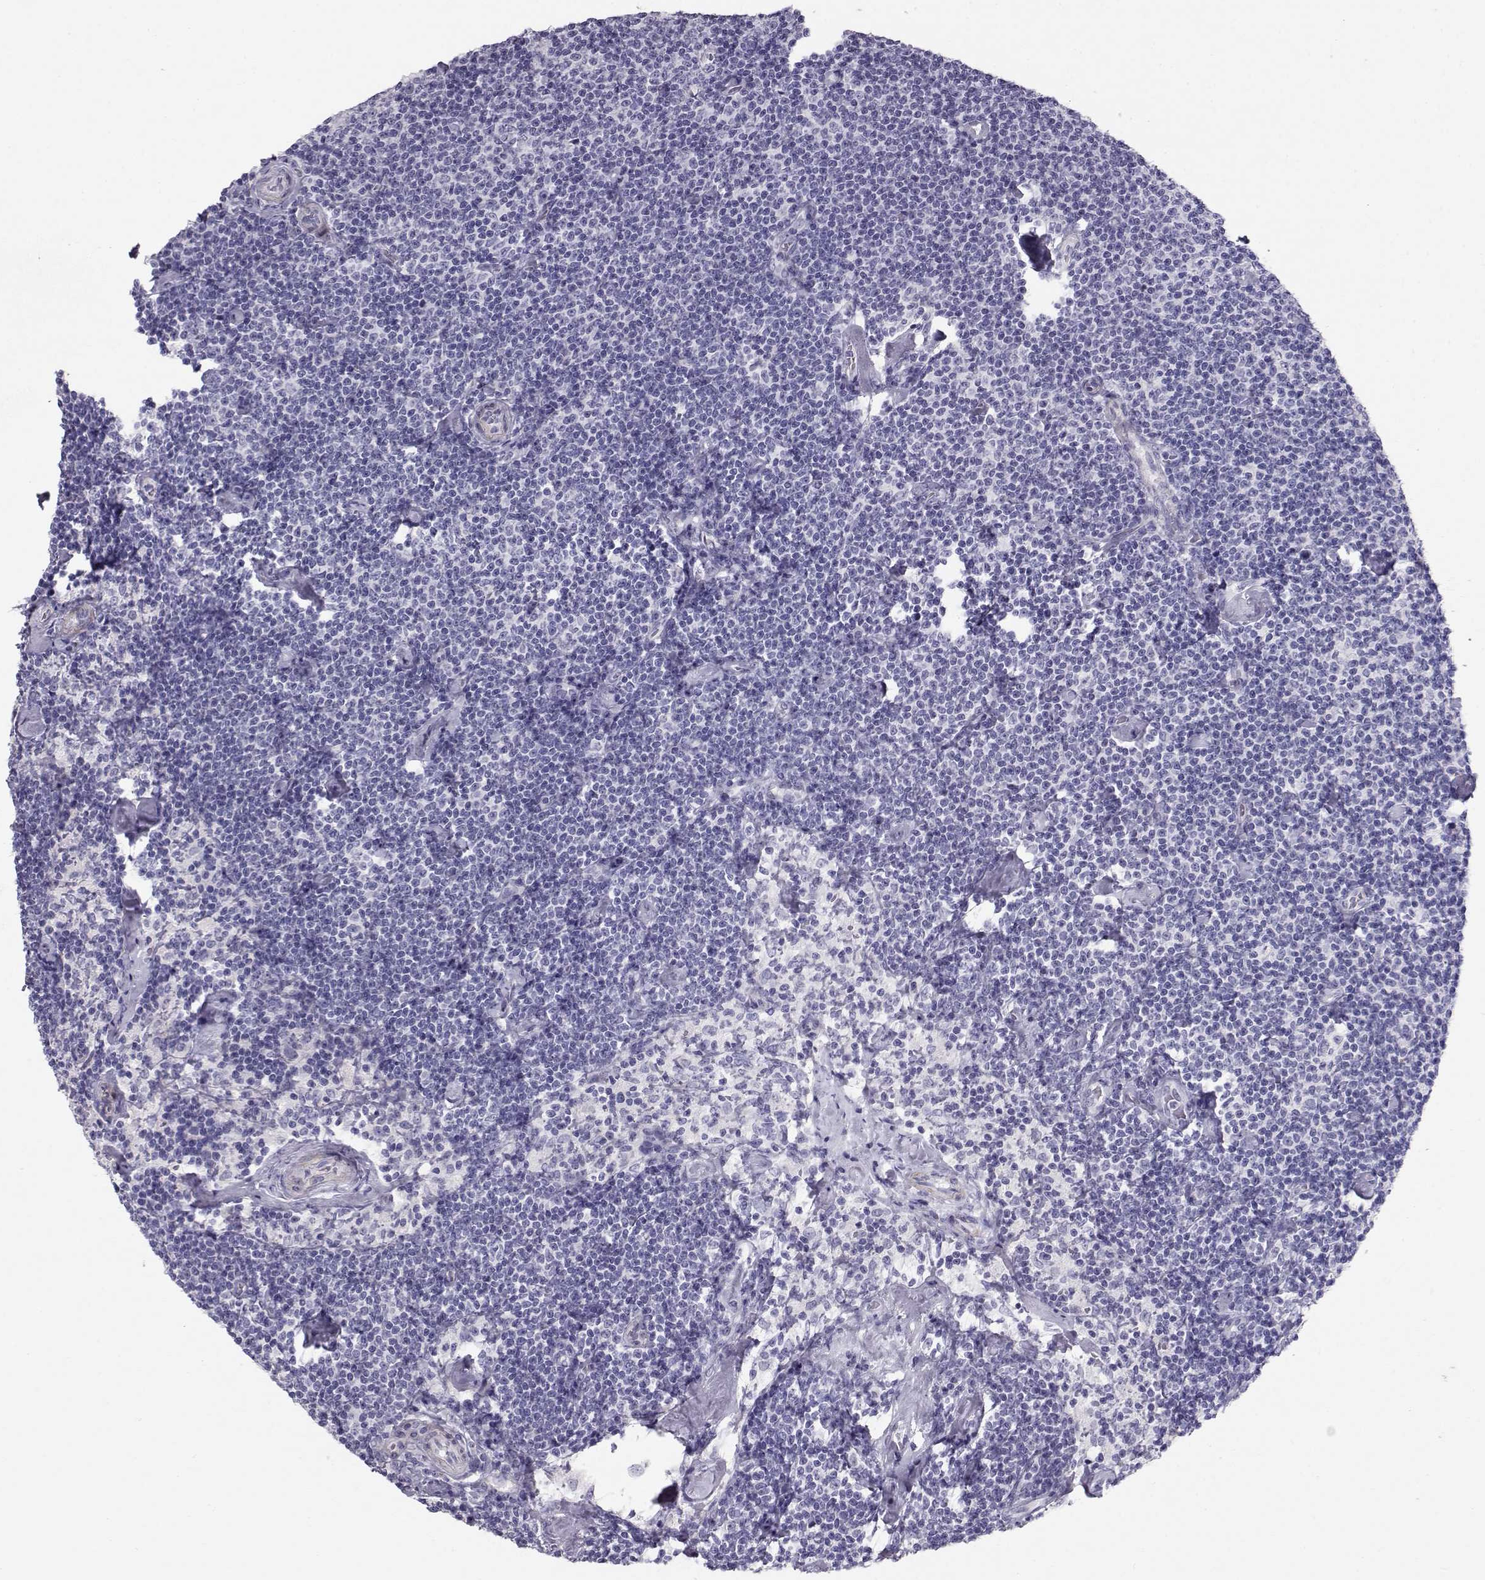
{"staining": {"intensity": "negative", "quantity": "none", "location": "none"}, "tissue": "lymphoma", "cell_type": "Tumor cells", "image_type": "cancer", "snomed": [{"axis": "morphology", "description": "Malignant lymphoma, non-Hodgkin's type, Low grade"}, {"axis": "topography", "description": "Lymph node"}], "caption": "Immunohistochemical staining of lymphoma displays no significant staining in tumor cells.", "gene": "RD3", "patient": {"sex": "male", "age": 81}}